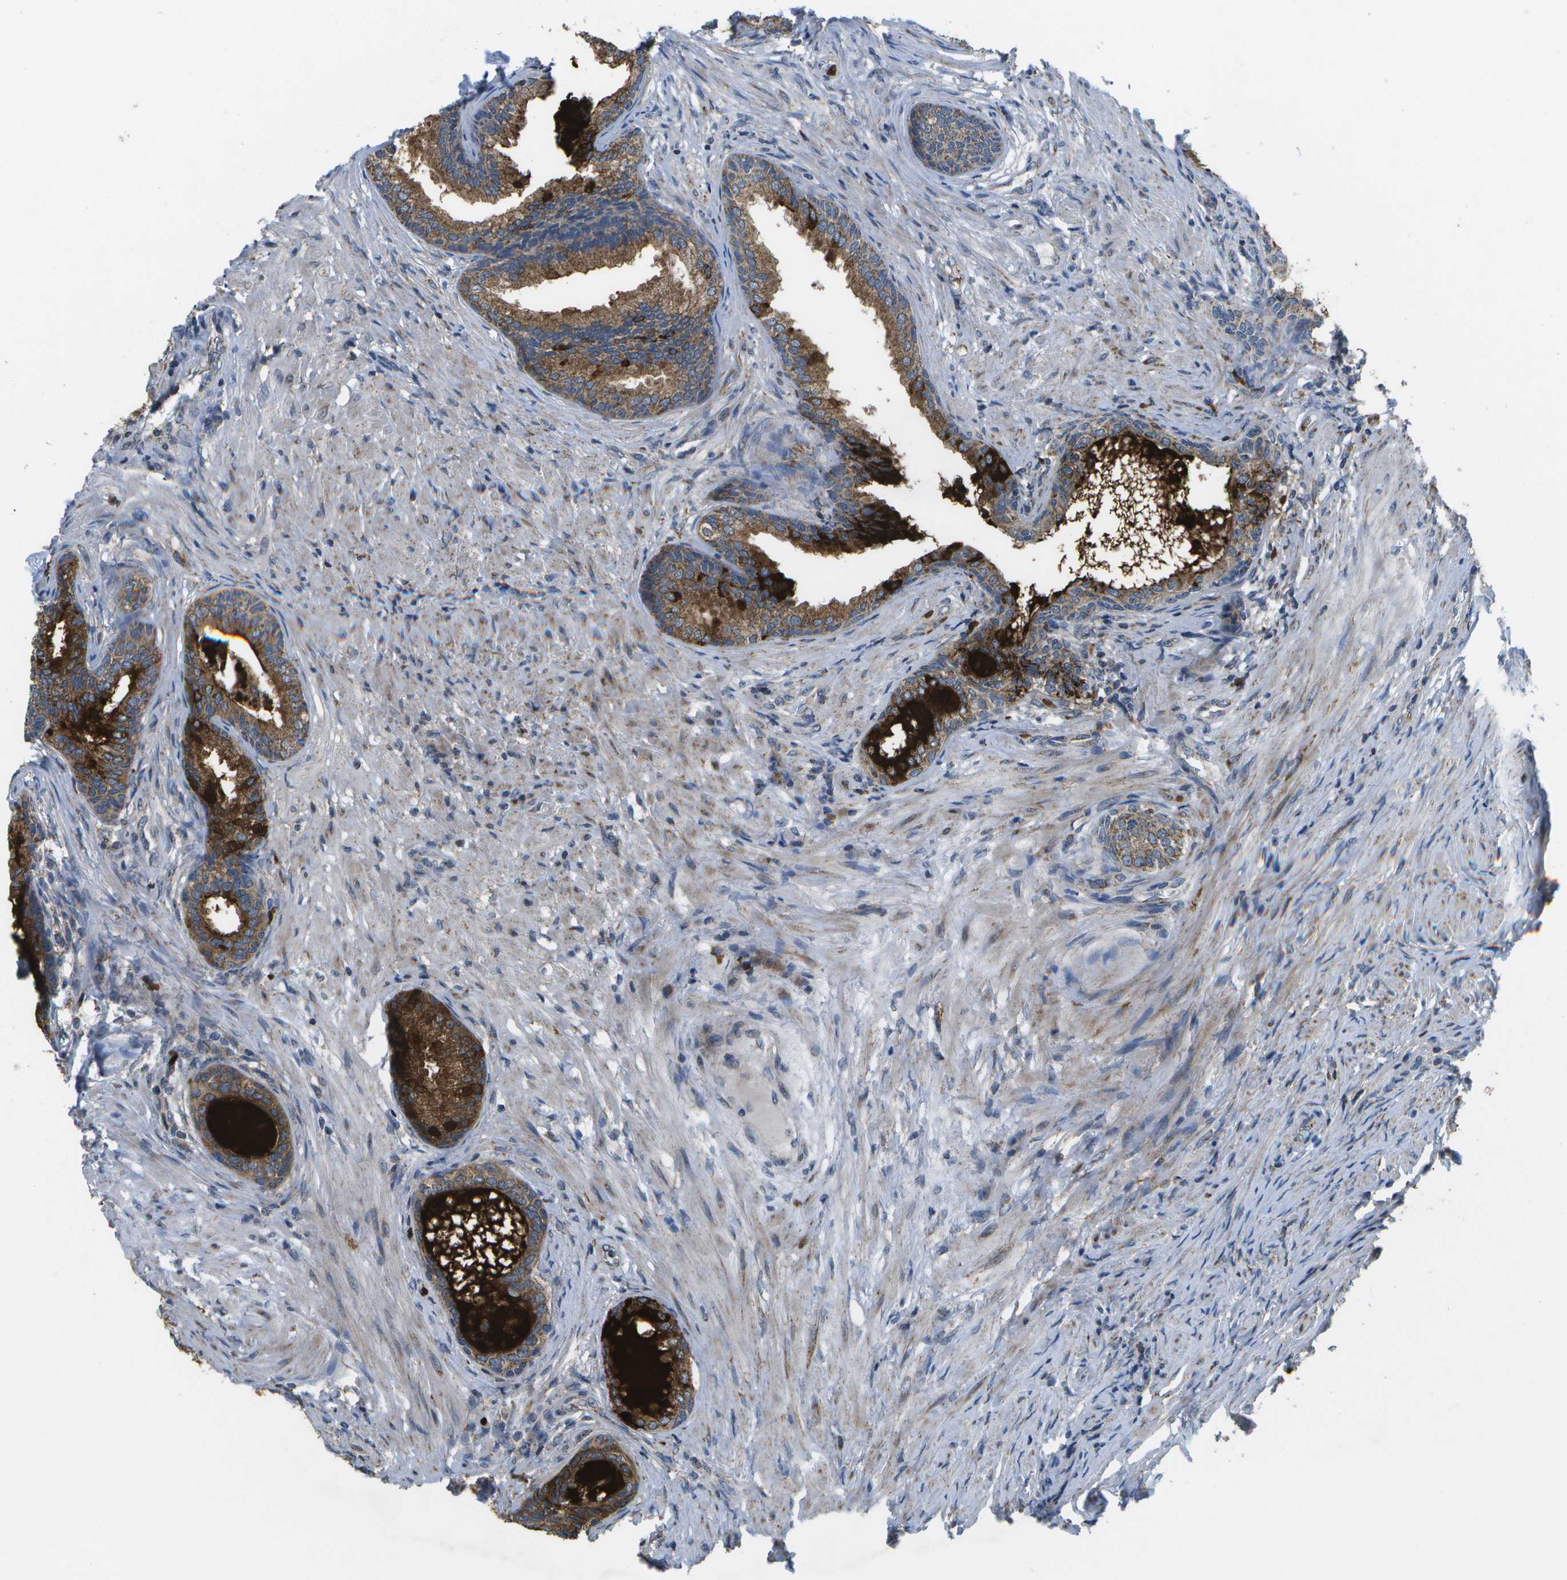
{"staining": {"intensity": "strong", "quantity": ">75%", "location": "cytoplasmic/membranous"}, "tissue": "prostate", "cell_type": "Glandular cells", "image_type": "normal", "snomed": [{"axis": "morphology", "description": "Normal tissue, NOS"}, {"axis": "topography", "description": "Prostate"}], "caption": "This photomicrograph reveals unremarkable prostate stained with IHC to label a protein in brown. The cytoplasmic/membranous of glandular cells show strong positivity for the protein. Nuclei are counter-stained blue.", "gene": "GALNT15", "patient": {"sex": "male", "age": 76}}